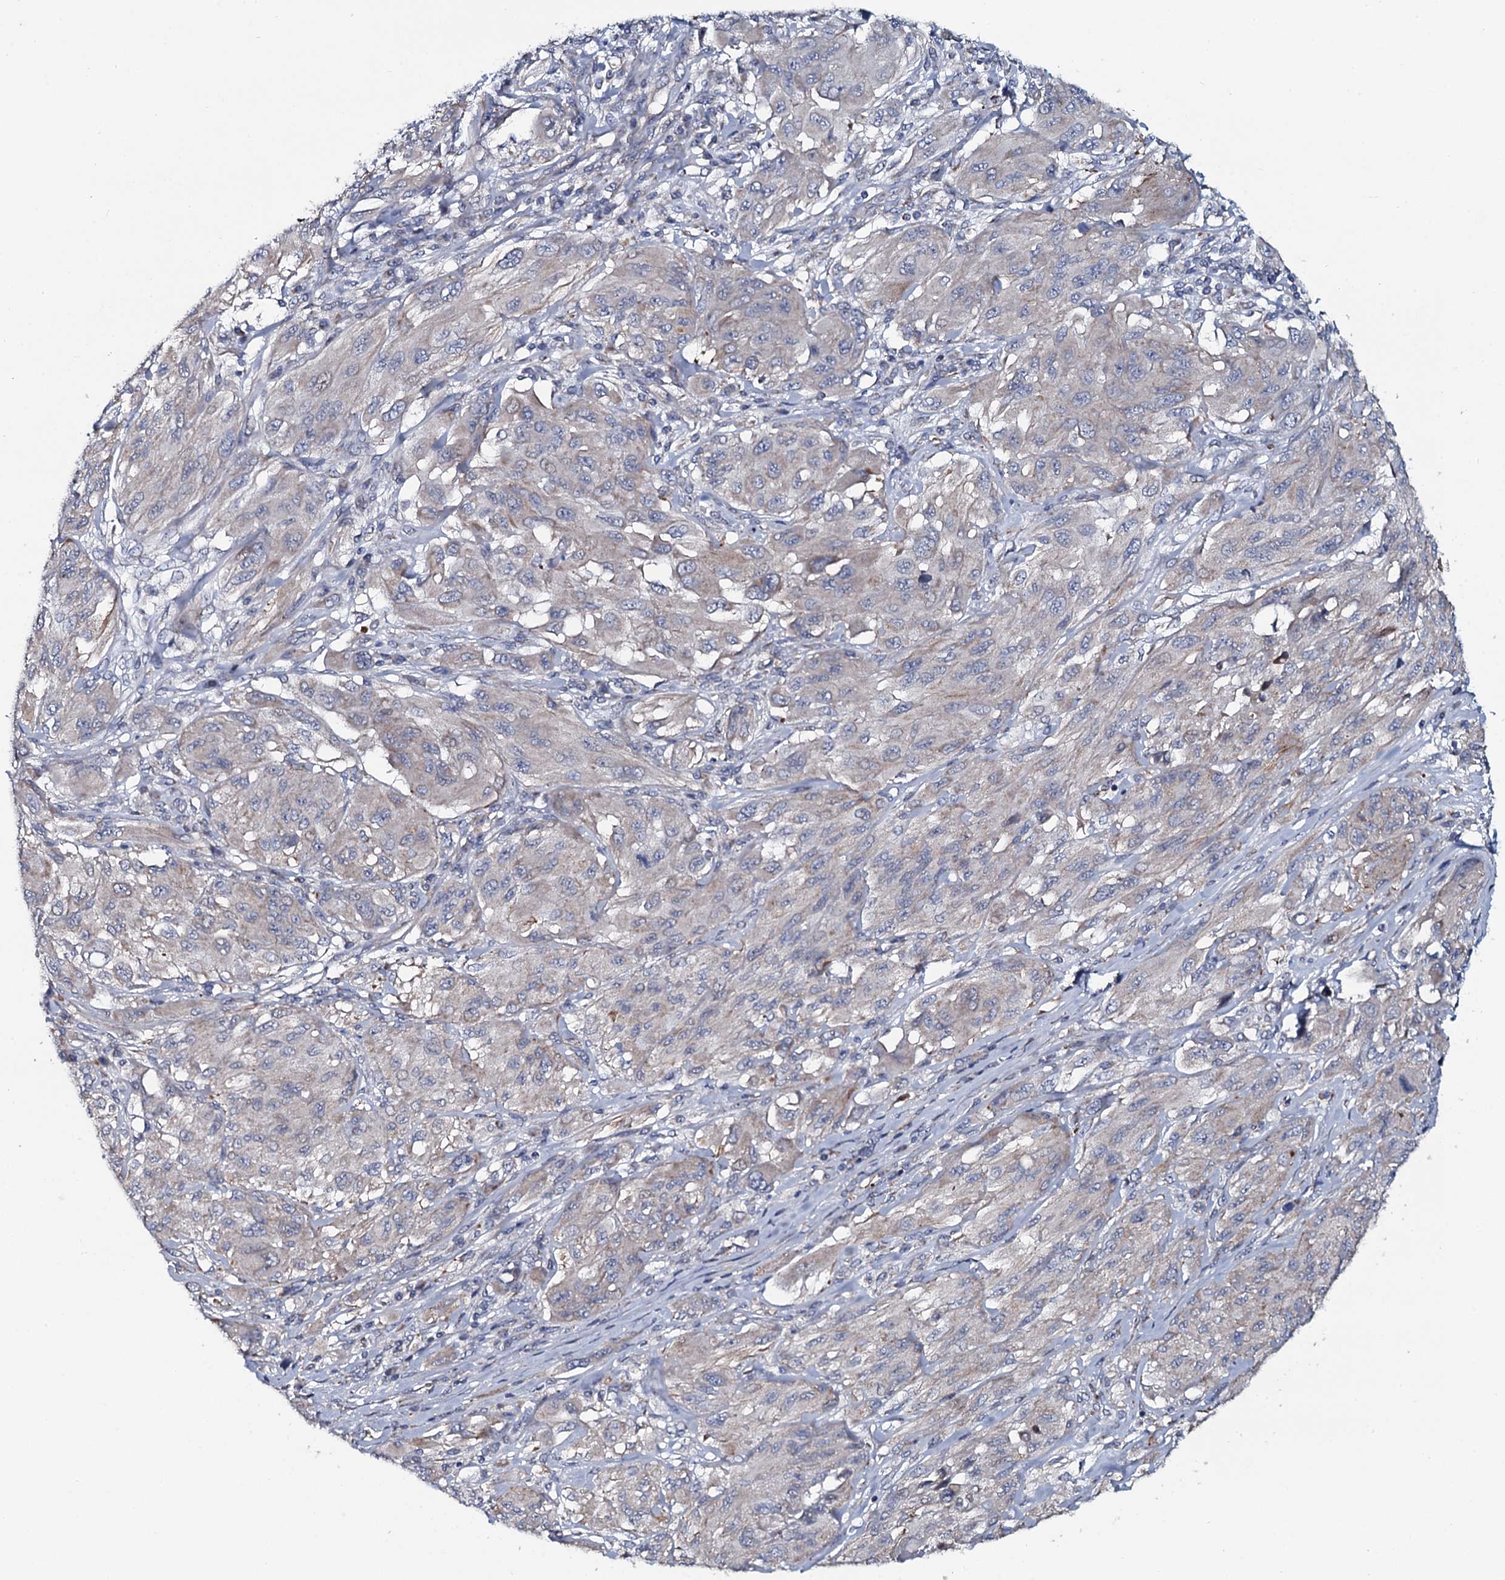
{"staining": {"intensity": "negative", "quantity": "none", "location": "none"}, "tissue": "melanoma", "cell_type": "Tumor cells", "image_type": "cancer", "snomed": [{"axis": "morphology", "description": "Malignant melanoma, NOS"}, {"axis": "topography", "description": "Skin"}], "caption": "Immunohistochemistry (IHC) of melanoma exhibits no expression in tumor cells. (DAB immunohistochemistry (IHC) visualized using brightfield microscopy, high magnification).", "gene": "KCTD4", "patient": {"sex": "female", "age": 91}}